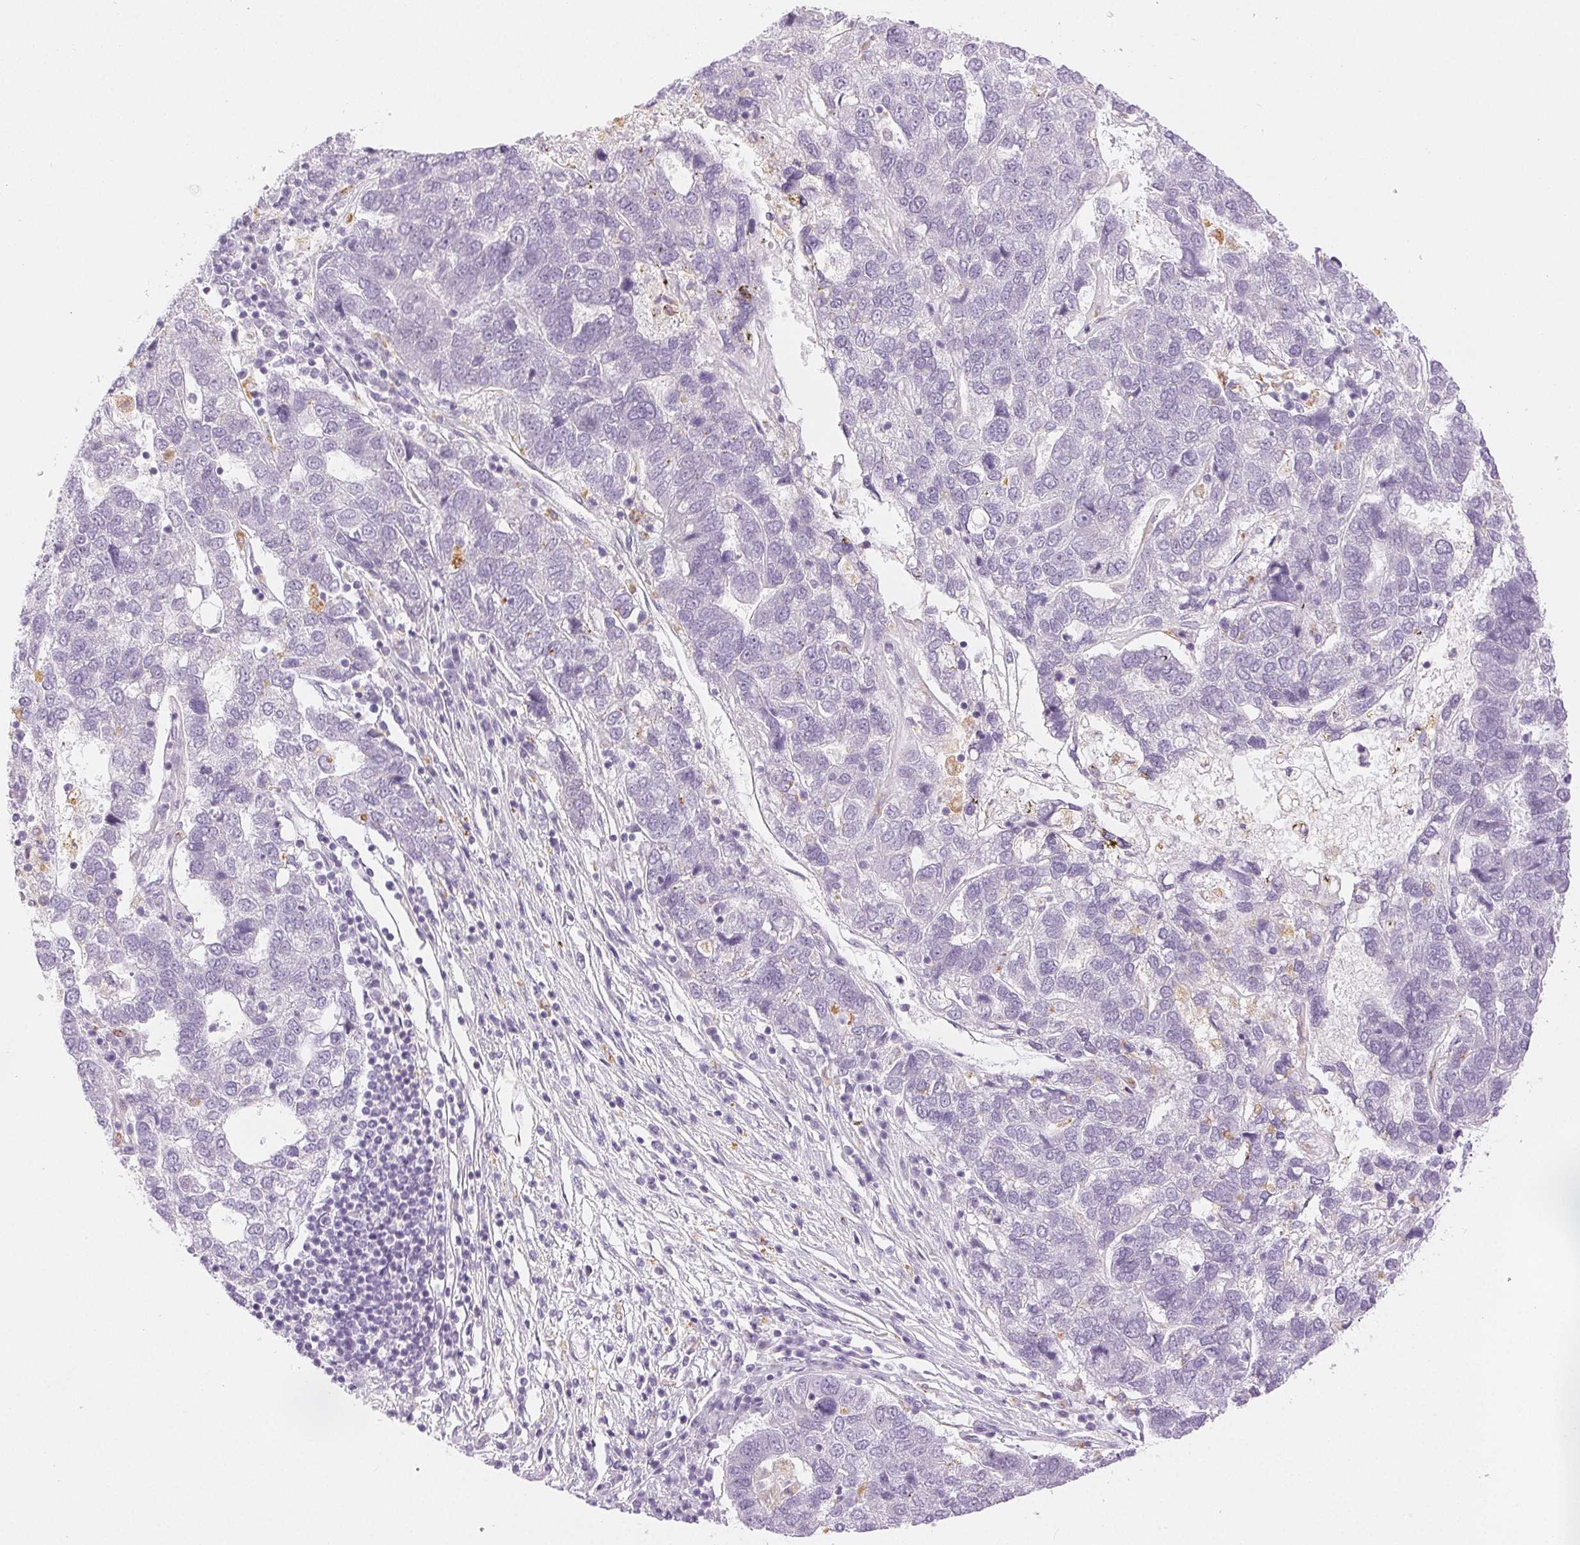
{"staining": {"intensity": "negative", "quantity": "none", "location": "none"}, "tissue": "pancreatic cancer", "cell_type": "Tumor cells", "image_type": "cancer", "snomed": [{"axis": "morphology", "description": "Adenocarcinoma, NOS"}, {"axis": "topography", "description": "Pancreas"}], "caption": "DAB immunohistochemical staining of pancreatic cancer demonstrates no significant expression in tumor cells.", "gene": "SLC5A2", "patient": {"sex": "female", "age": 61}}